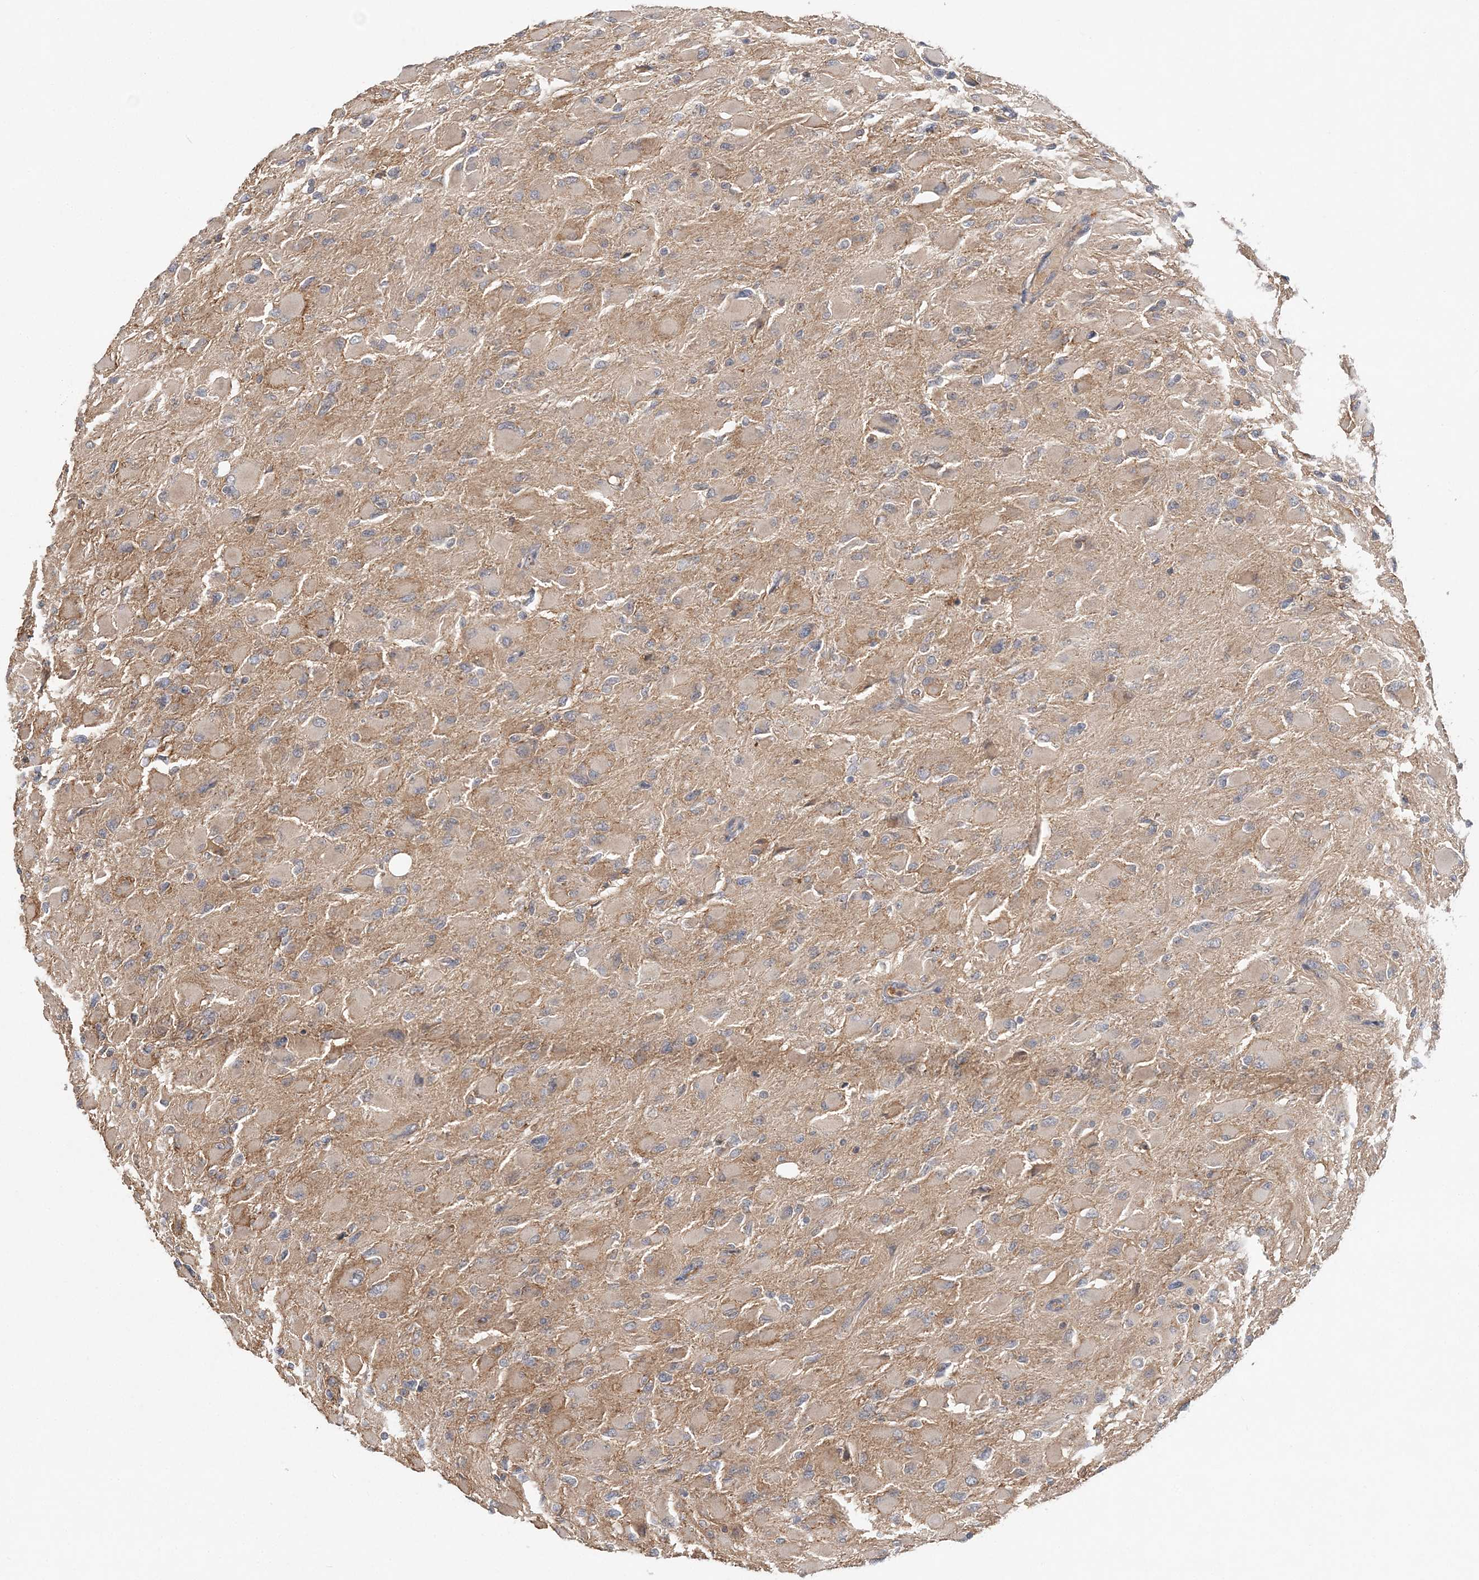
{"staining": {"intensity": "weak", "quantity": "<25%", "location": "cytoplasmic/membranous"}, "tissue": "glioma", "cell_type": "Tumor cells", "image_type": "cancer", "snomed": [{"axis": "morphology", "description": "Glioma, malignant, High grade"}, {"axis": "topography", "description": "Cerebral cortex"}], "caption": "DAB (3,3'-diaminobenzidine) immunohistochemical staining of glioma exhibits no significant staining in tumor cells. (Brightfield microscopy of DAB (3,3'-diaminobenzidine) immunohistochemistry at high magnification).", "gene": "SYCP3", "patient": {"sex": "female", "age": 36}}